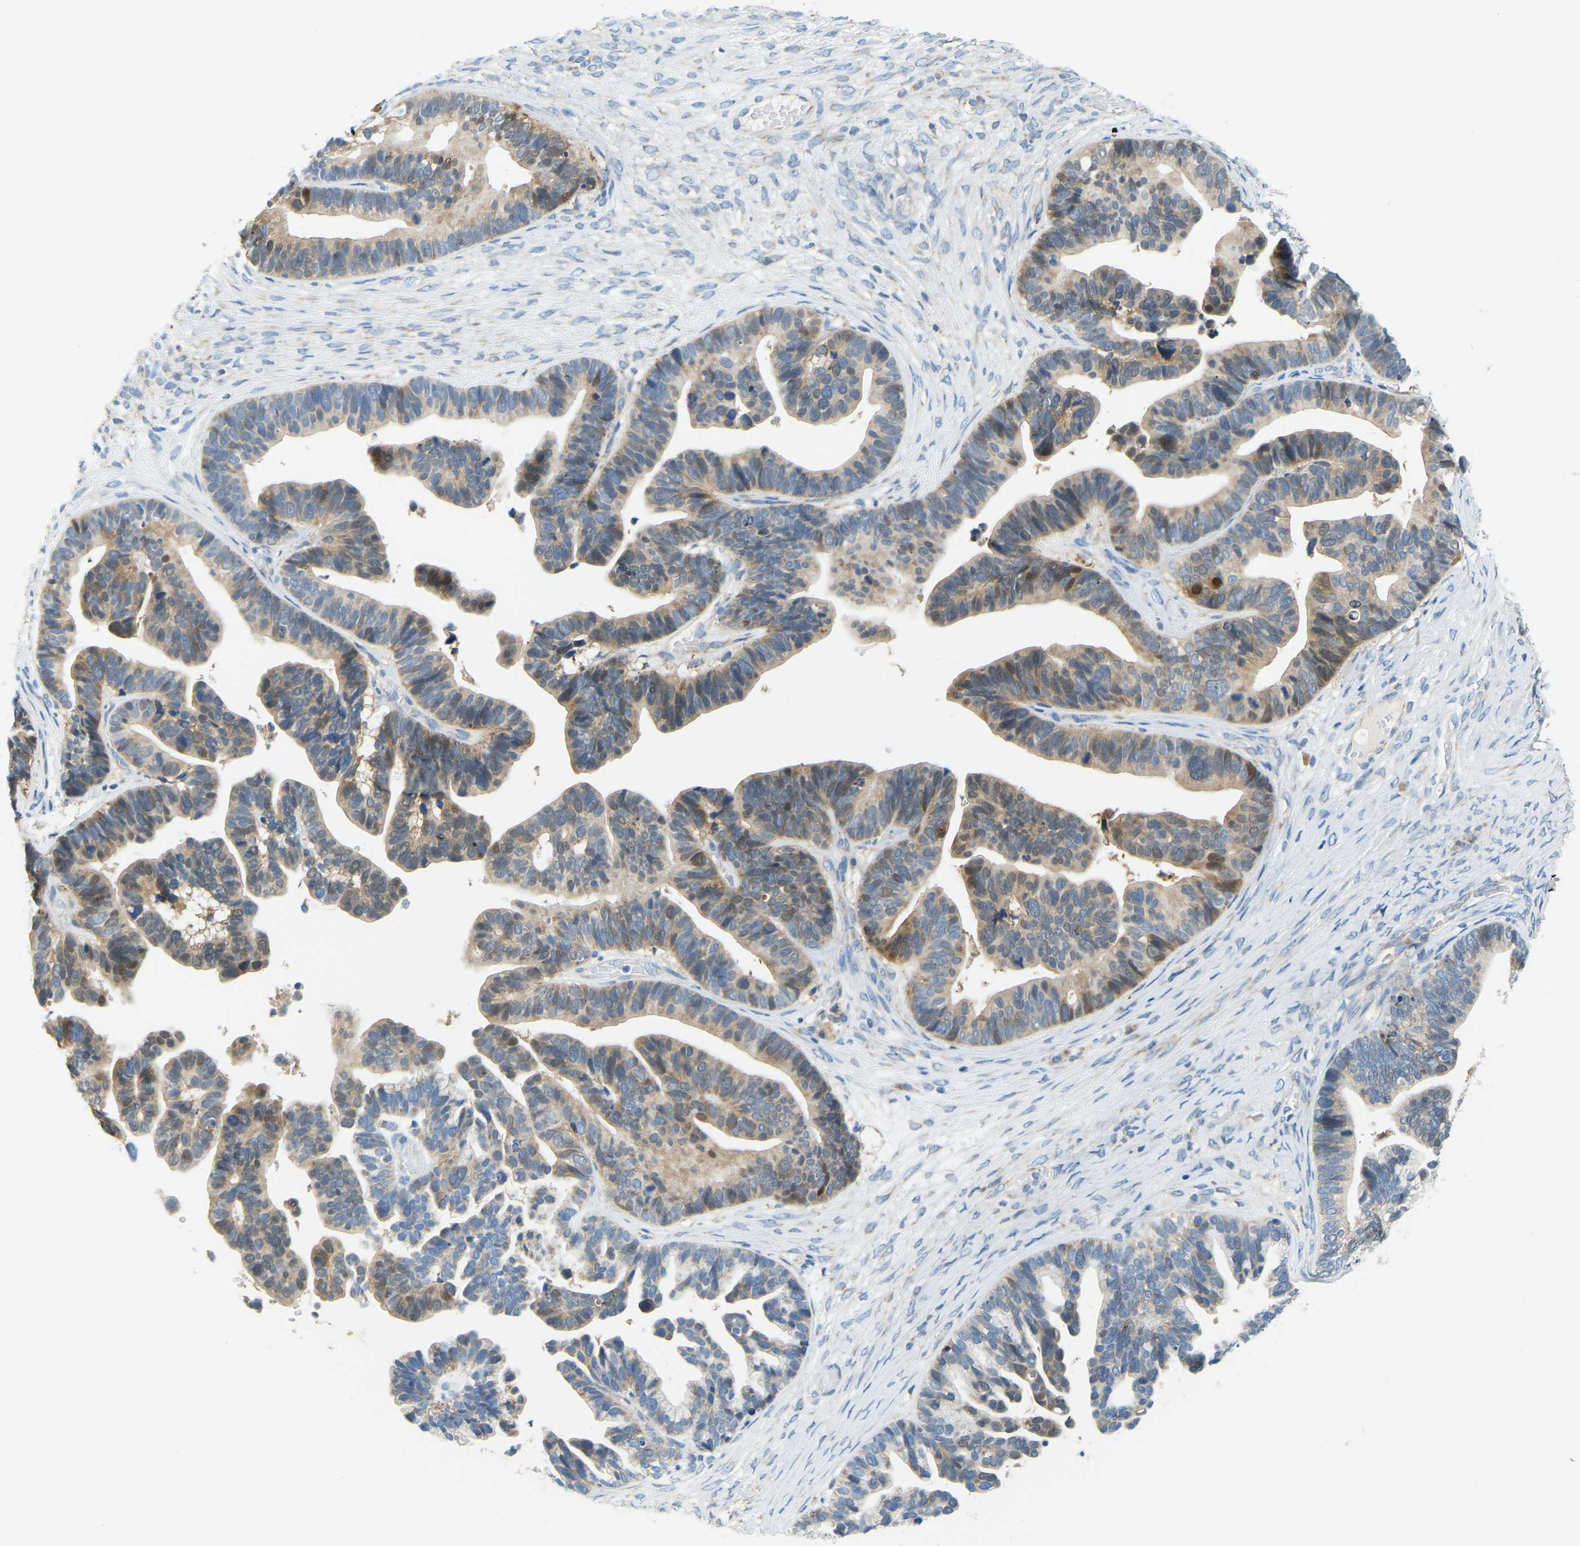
{"staining": {"intensity": "weak", "quantity": "25%-75%", "location": "cytoplasmic/membranous"}, "tissue": "ovarian cancer", "cell_type": "Tumor cells", "image_type": "cancer", "snomed": [{"axis": "morphology", "description": "Cystadenocarcinoma, serous, NOS"}, {"axis": "topography", "description": "Ovary"}], "caption": "This is a photomicrograph of immunohistochemistry (IHC) staining of ovarian serous cystadenocarcinoma, which shows weak expression in the cytoplasmic/membranous of tumor cells.", "gene": "GDA", "patient": {"sex": "female", "age": 56}}